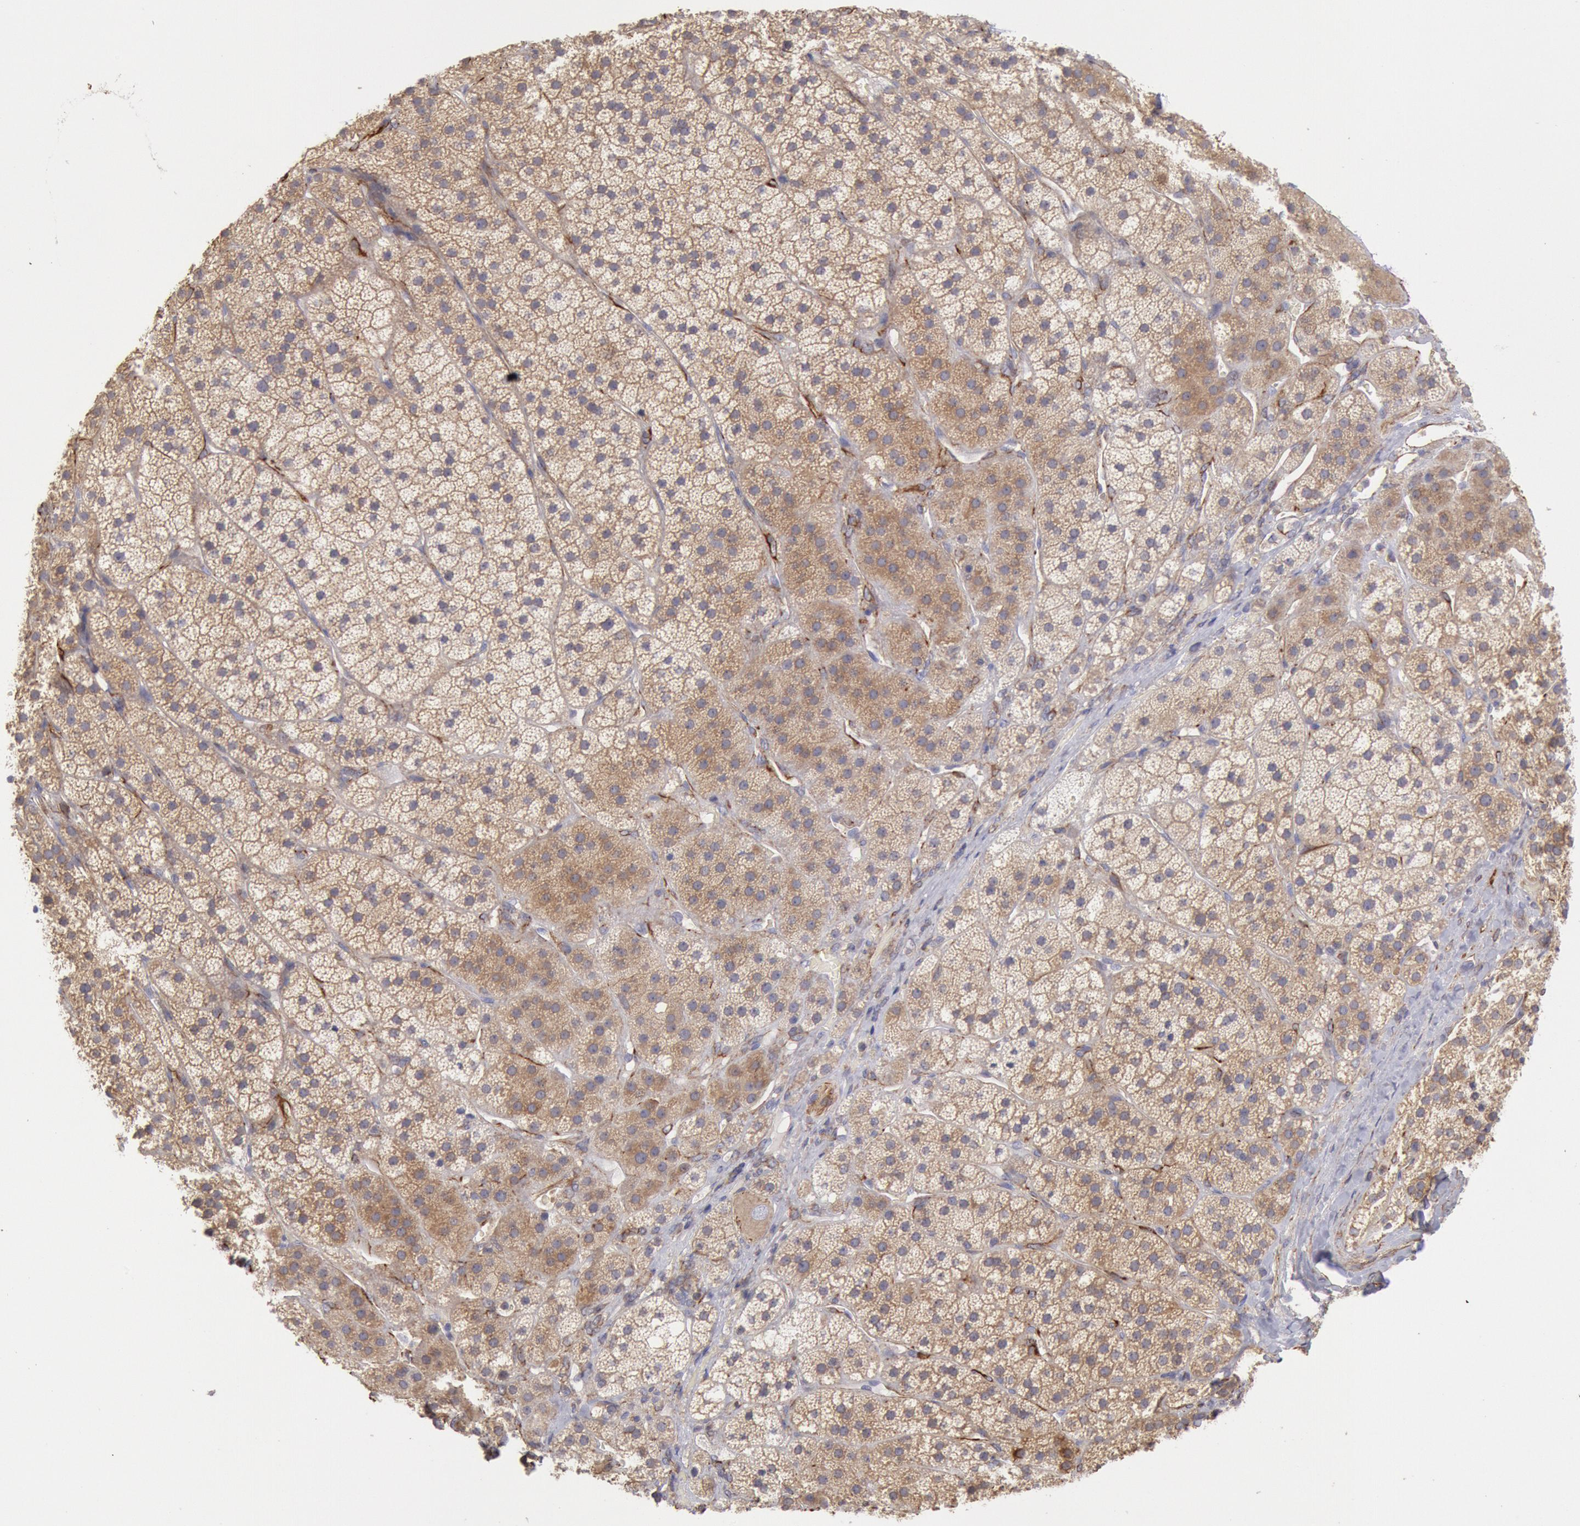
{"staining": {"intensity": "weak", "quantity": ">75%", "location": "cytoplasmic/membranous"}, "tissue": "adrenal gland", "cell_type": "Glandular cells", "image_type": "normal", "snomed": [{"axis": "morphology", "description": "Normal tissue, NOS"}, {"axis": "topography", "description": "Adrenal gland"}], "caption": "A photomicrograph of adrenal gland stained for a protein displays weak cytoplasmic/membranous brown staining in glandular cells. (DAB (3,3'-diaminobenzidine) IHC, brown staining for protein, blue staining for nuclei).", "gene": "RNF139", "patient": {"sex": "female", "age": 44}}